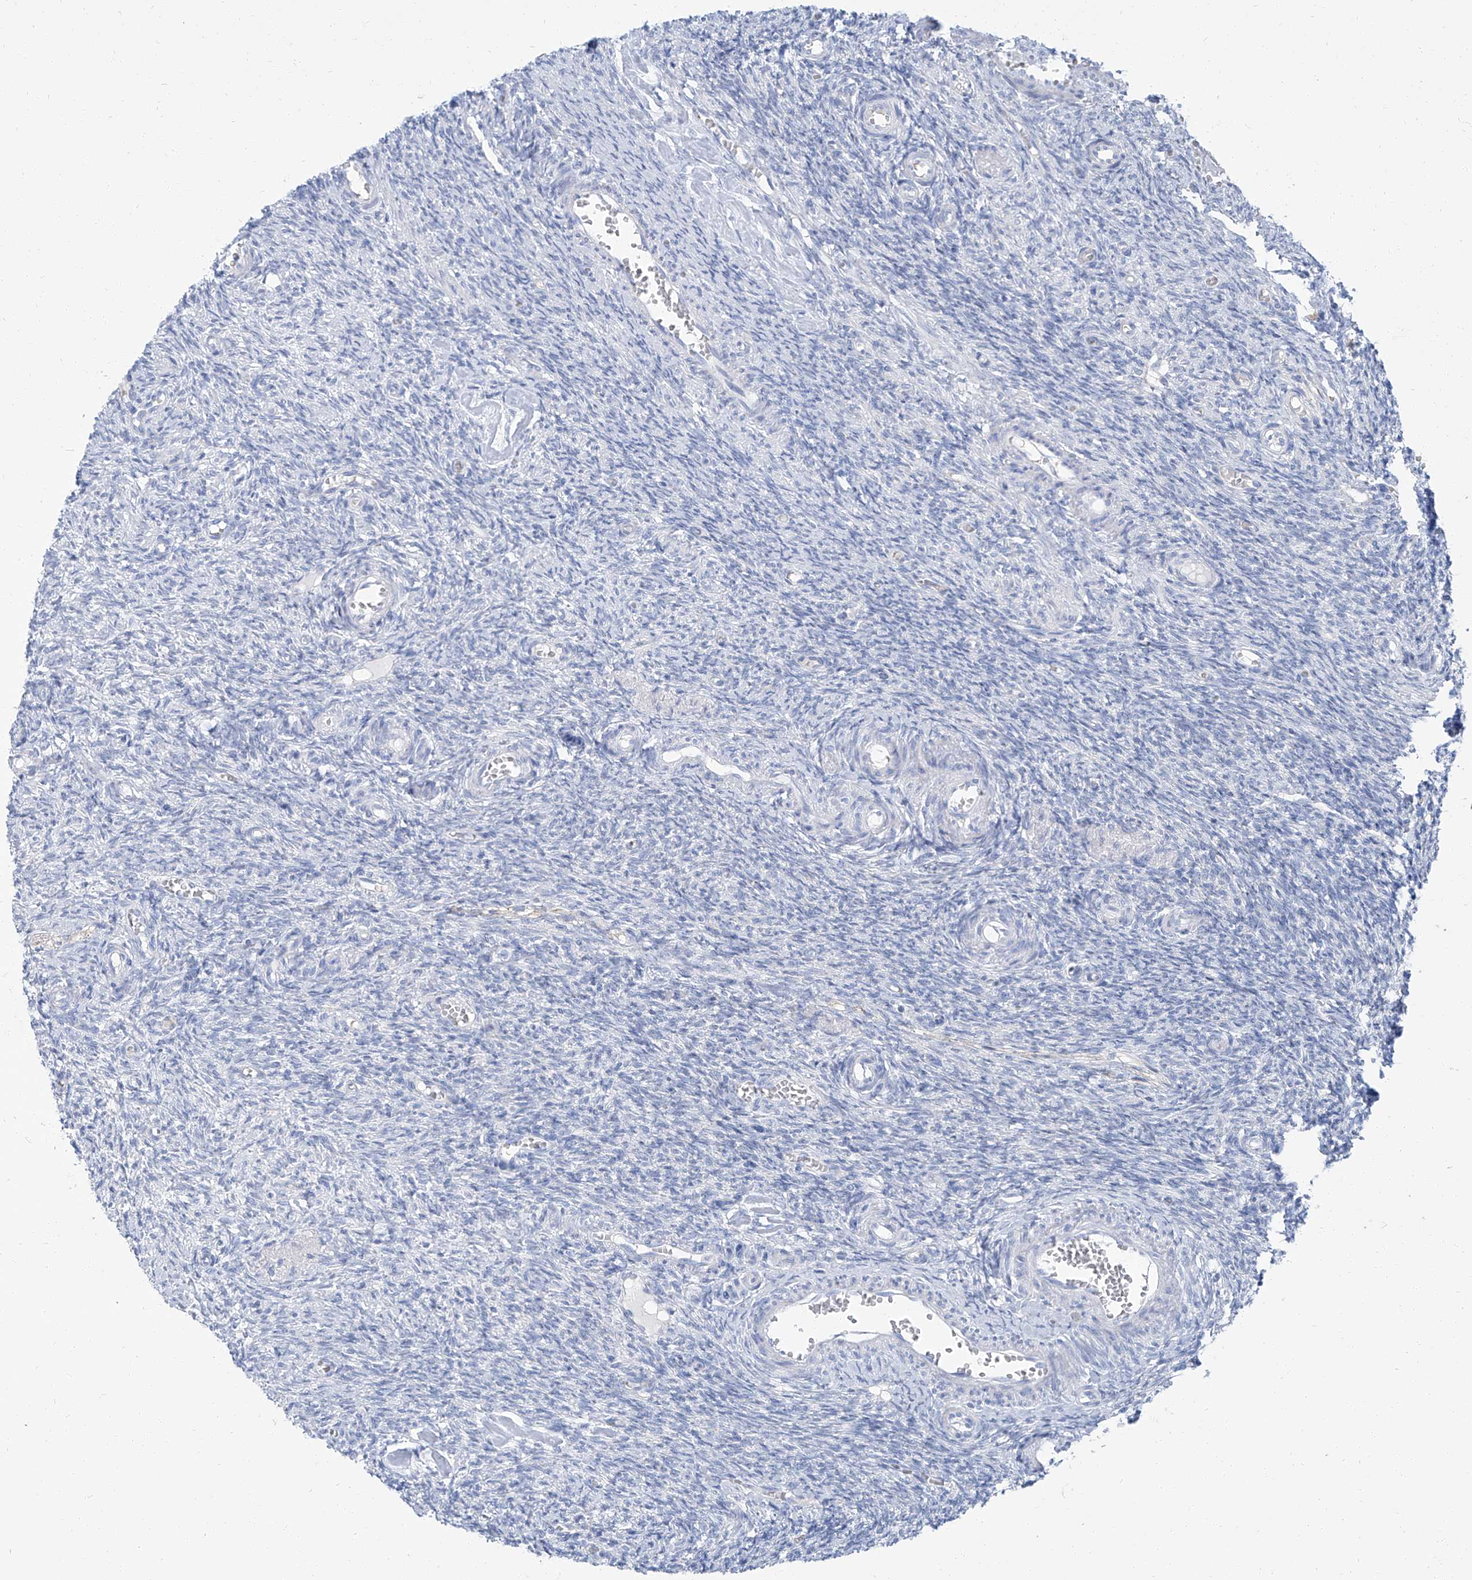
{"staining": {"intensity": "negative", "quantity": "none", "location": "none"}, "tissue": "ovary", "cell_type": "Ovarian stroma cells", "image_type": "normal", "snomed": [{"axis": "morphology", "description": "Normal tissue, NOS"}, {"axis": "topography", "description": "Ovary"}], "caption": "Ovary was stained to show a protein in brown. There is no significant staining in ovarian stroma cells. (DAB (3,3'-diaminobenzidine) immunohistochemistry (IHC), high magnification).", "gene": "TXLNB", "patient": {"sex": "female", "age": 27}}